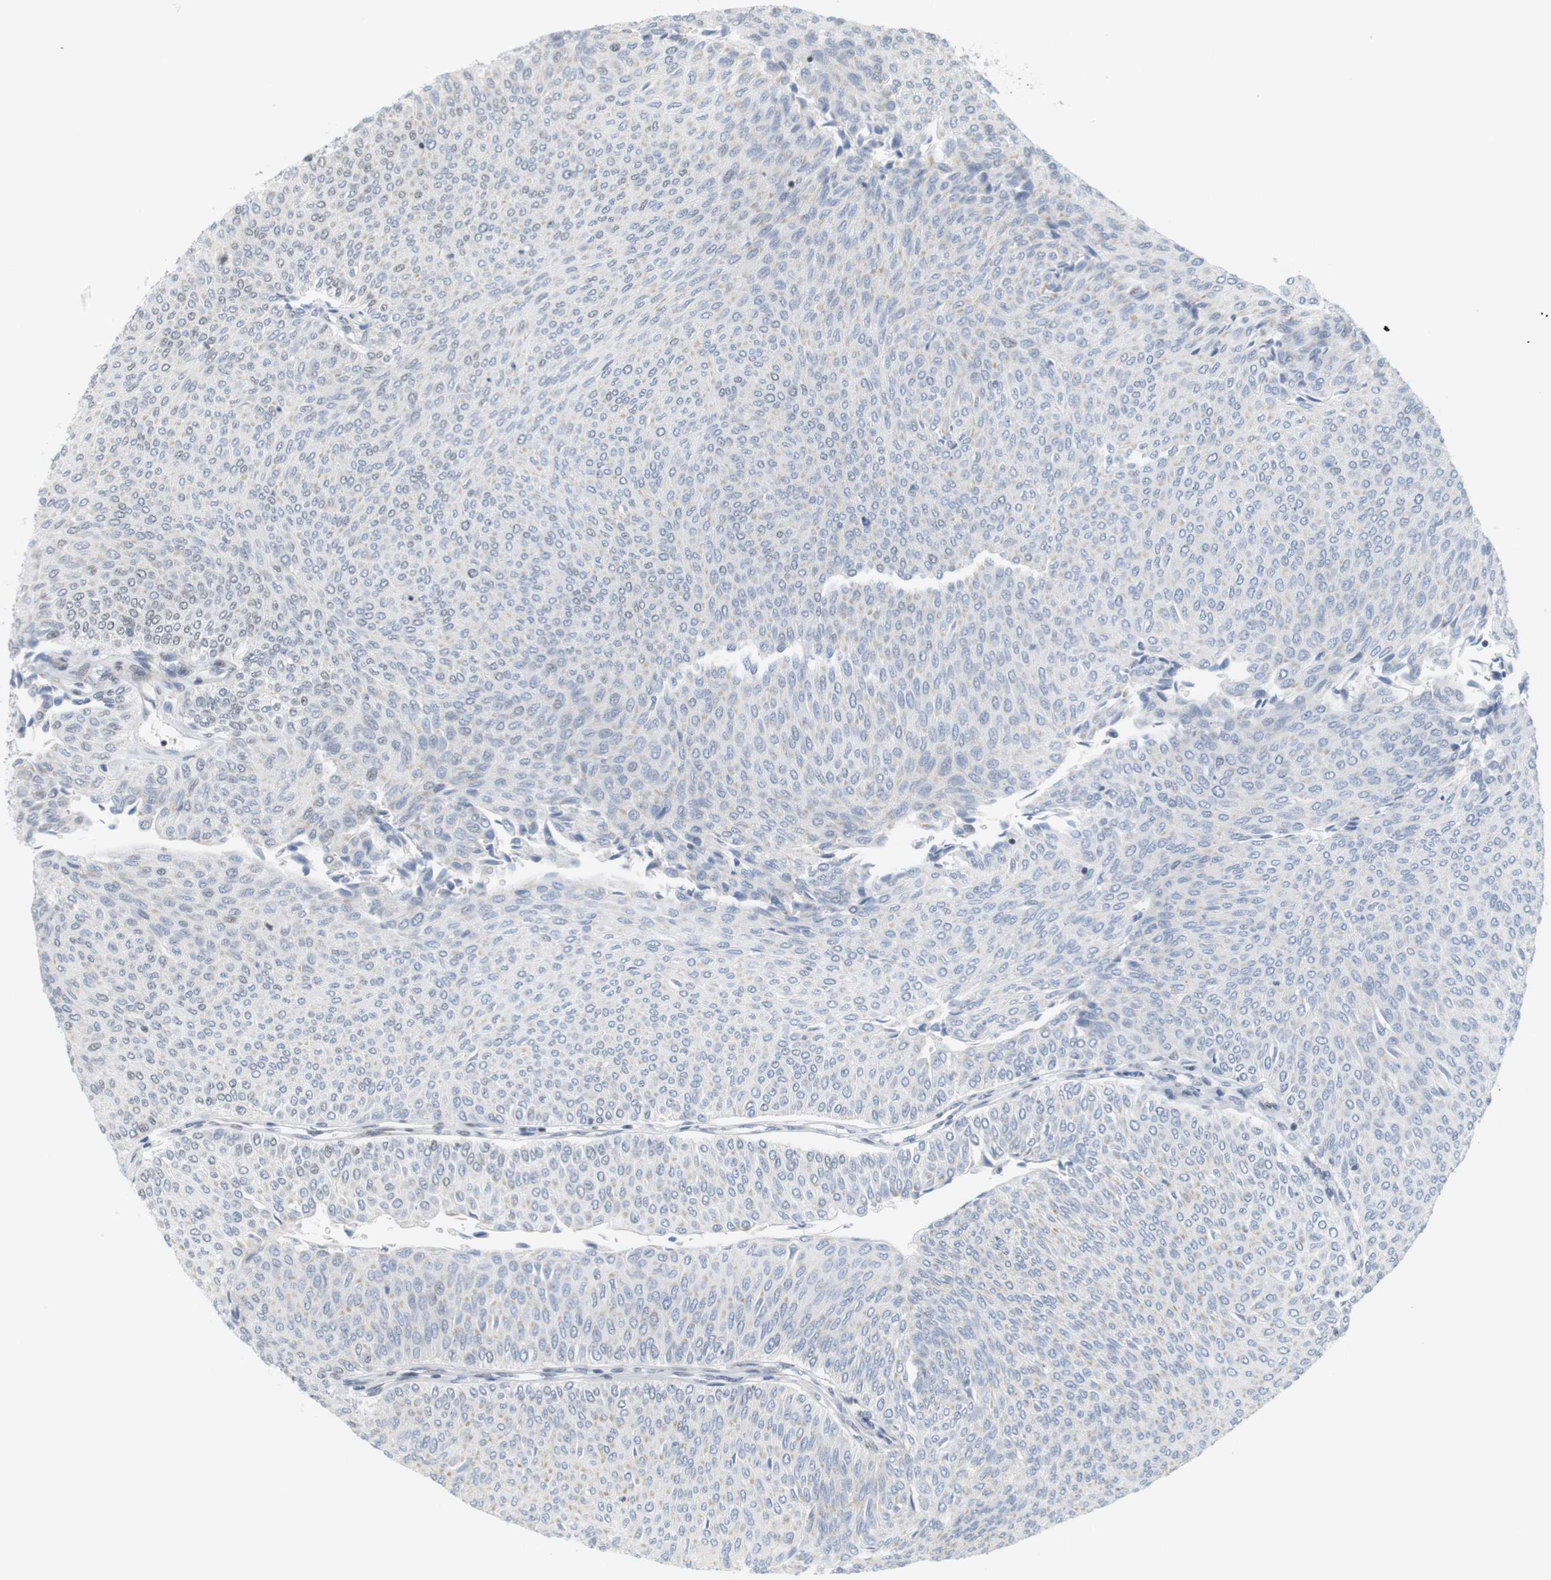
{"staining": {"intensity": "weak", "quantity": "25%-75%", "location": "nuclear"}, "tissue": "urothelial cancer", "cell_type": "Tumor cells", "image_type": "cancer", "snomed": [{"axis": "morphology", "description": "Urothelial carcinoma, Low grade"}, {"axis": "topography", "description": "Urinary bladder"}], "caption": "DAB (3,3'-diaminobenzidine) immunohistochemical staining of low-grade urothelial carcinoma shows weak nuclear protein positivity in approximately 25%-75% of tumor cells. Immunohistochemistry stains the protein in brown and the nuclei are stained blue.", "gene": "BRD4", "patient": {"sex": "male", "age": 78}}